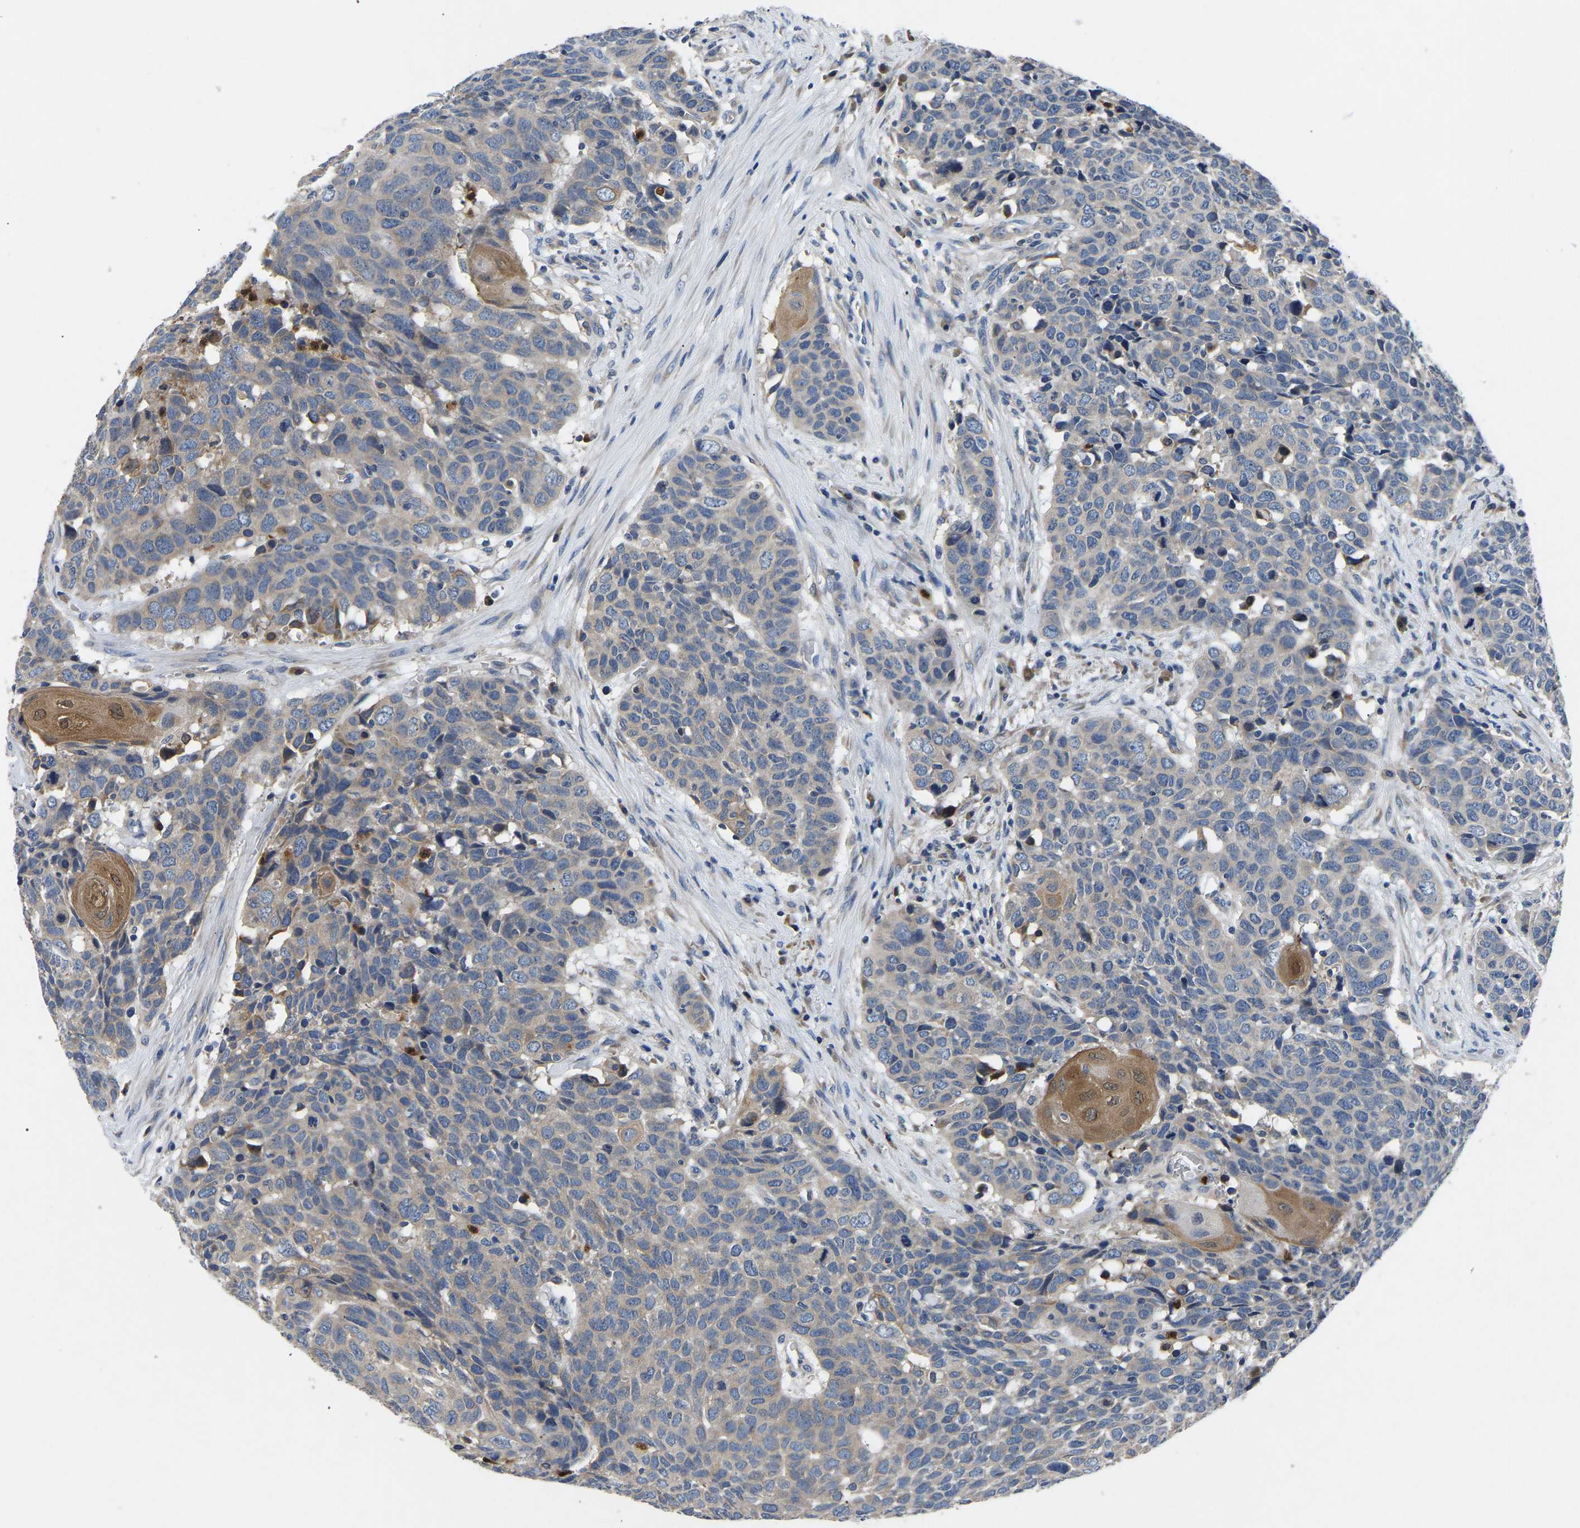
{"staining": {"intensity": "negative", "quantity": "none", "location": "none"}, "tissue": "head and neck cancer", "cell_type": "Tumor cells", "image_type": "cancer", "snomed": [{"axis": "morphology", "description": "Squamous cell carcinoma, NOS"}, {"axis": "topography", "description": "Head-Neck"}], "caption": "This image is of squamous cell carcinoma (head and neck) stained with IHC to label a protein in brown with the nuclei are counter-stained blue. There is no positivity in tumor cells. (Stains: DAB immunohistochemistry (IHC) with hematoxylin counter stain, Microscopy: brightfield microscopy at high magnification).", "gene": "TOR1B", "patient": {"sex": "male", "age": 66}}